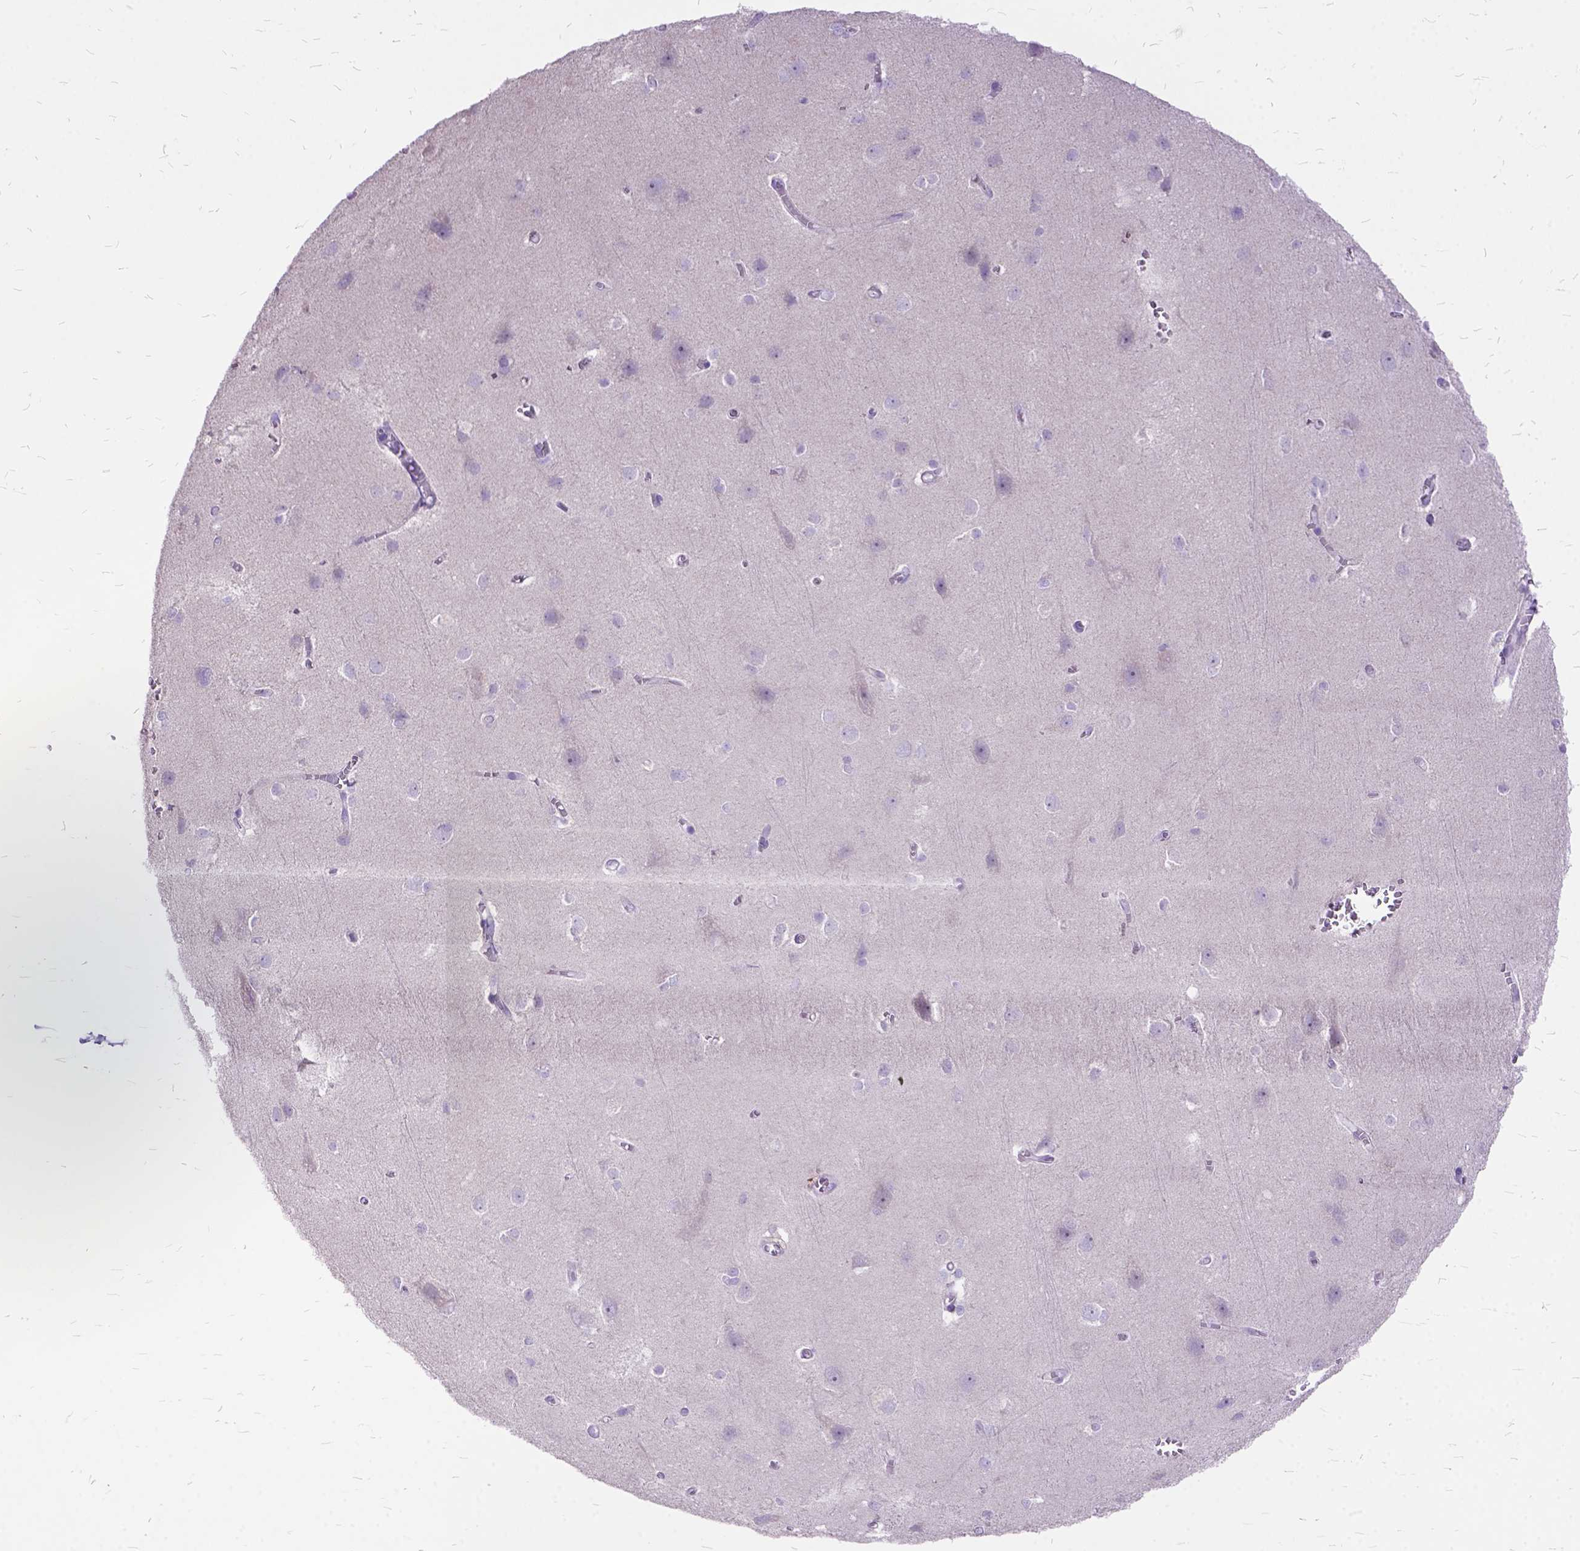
{"staining": {"intensity": "negative", "quantity": "none", "location": "none"}, "tissue": "cerebral cortex", "cell_type": "Endothelial cells", "image_type": "normal", "snomed": [{"axis": "morphology", "description": "Normal tissue, NOS"}, {"axis": "topography", "description": "Cerebral cortex"}], "caption": "The immunohistochemistry (IHC) histopathology image has no significant staining in endothelial cells of cerebral cortex.", "gene": "CTAG2", "patient": {"sex": "male", "age": 37}}